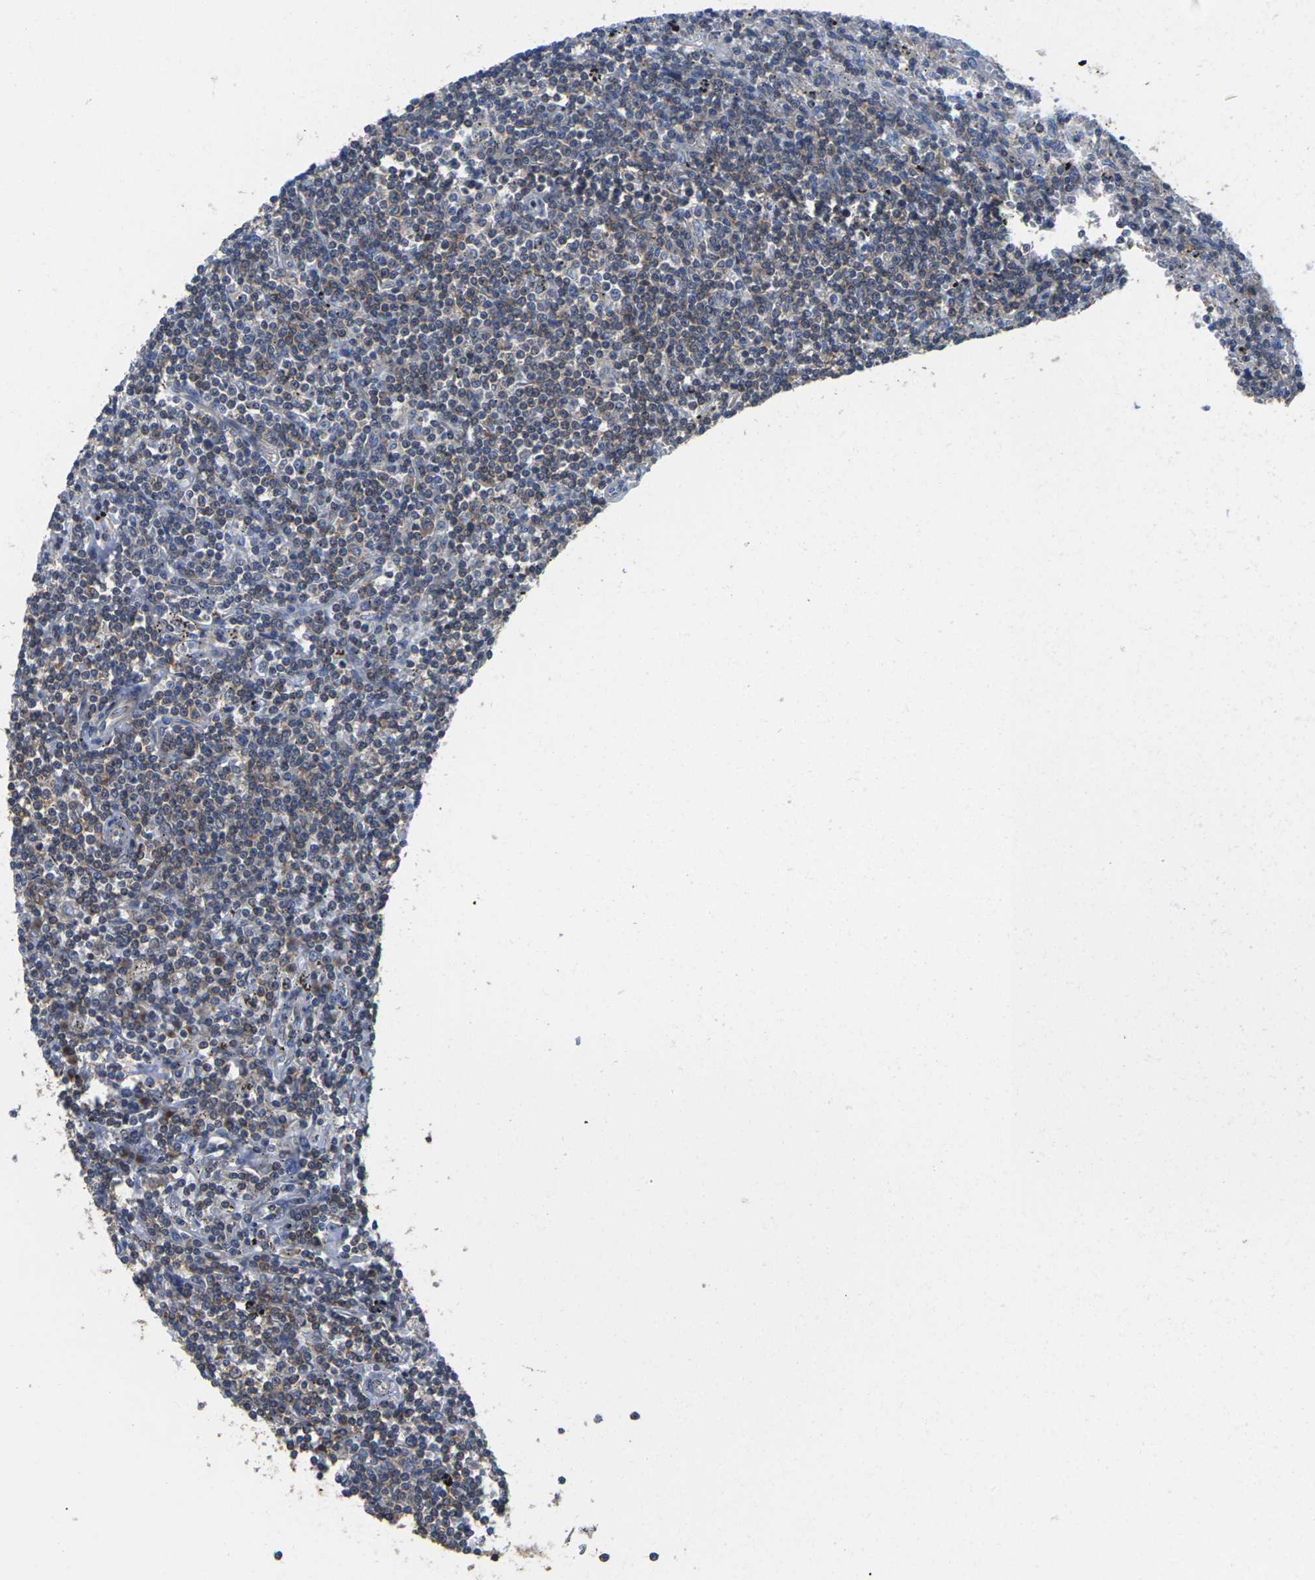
{"staining": {"intensity": "weak", "quantity": "<25%", "location": "cytoplasmic/membranous"}, "tissue": "lymphoma", "cell_type": "Tumor cells", "image_type": "cancer", "snomed": [{"axis": "morphology", "description": "Malignant lymphoma, non-Hodgkin's type, Low grade"}, {"axis": "topography", "description": "Spleen"}], "caption": "Immunohistochemistry of human lymphoma displays no expression in tumor cells.", "gene": "TMCC2", "patient": {"sex": "male", "age": 76}}